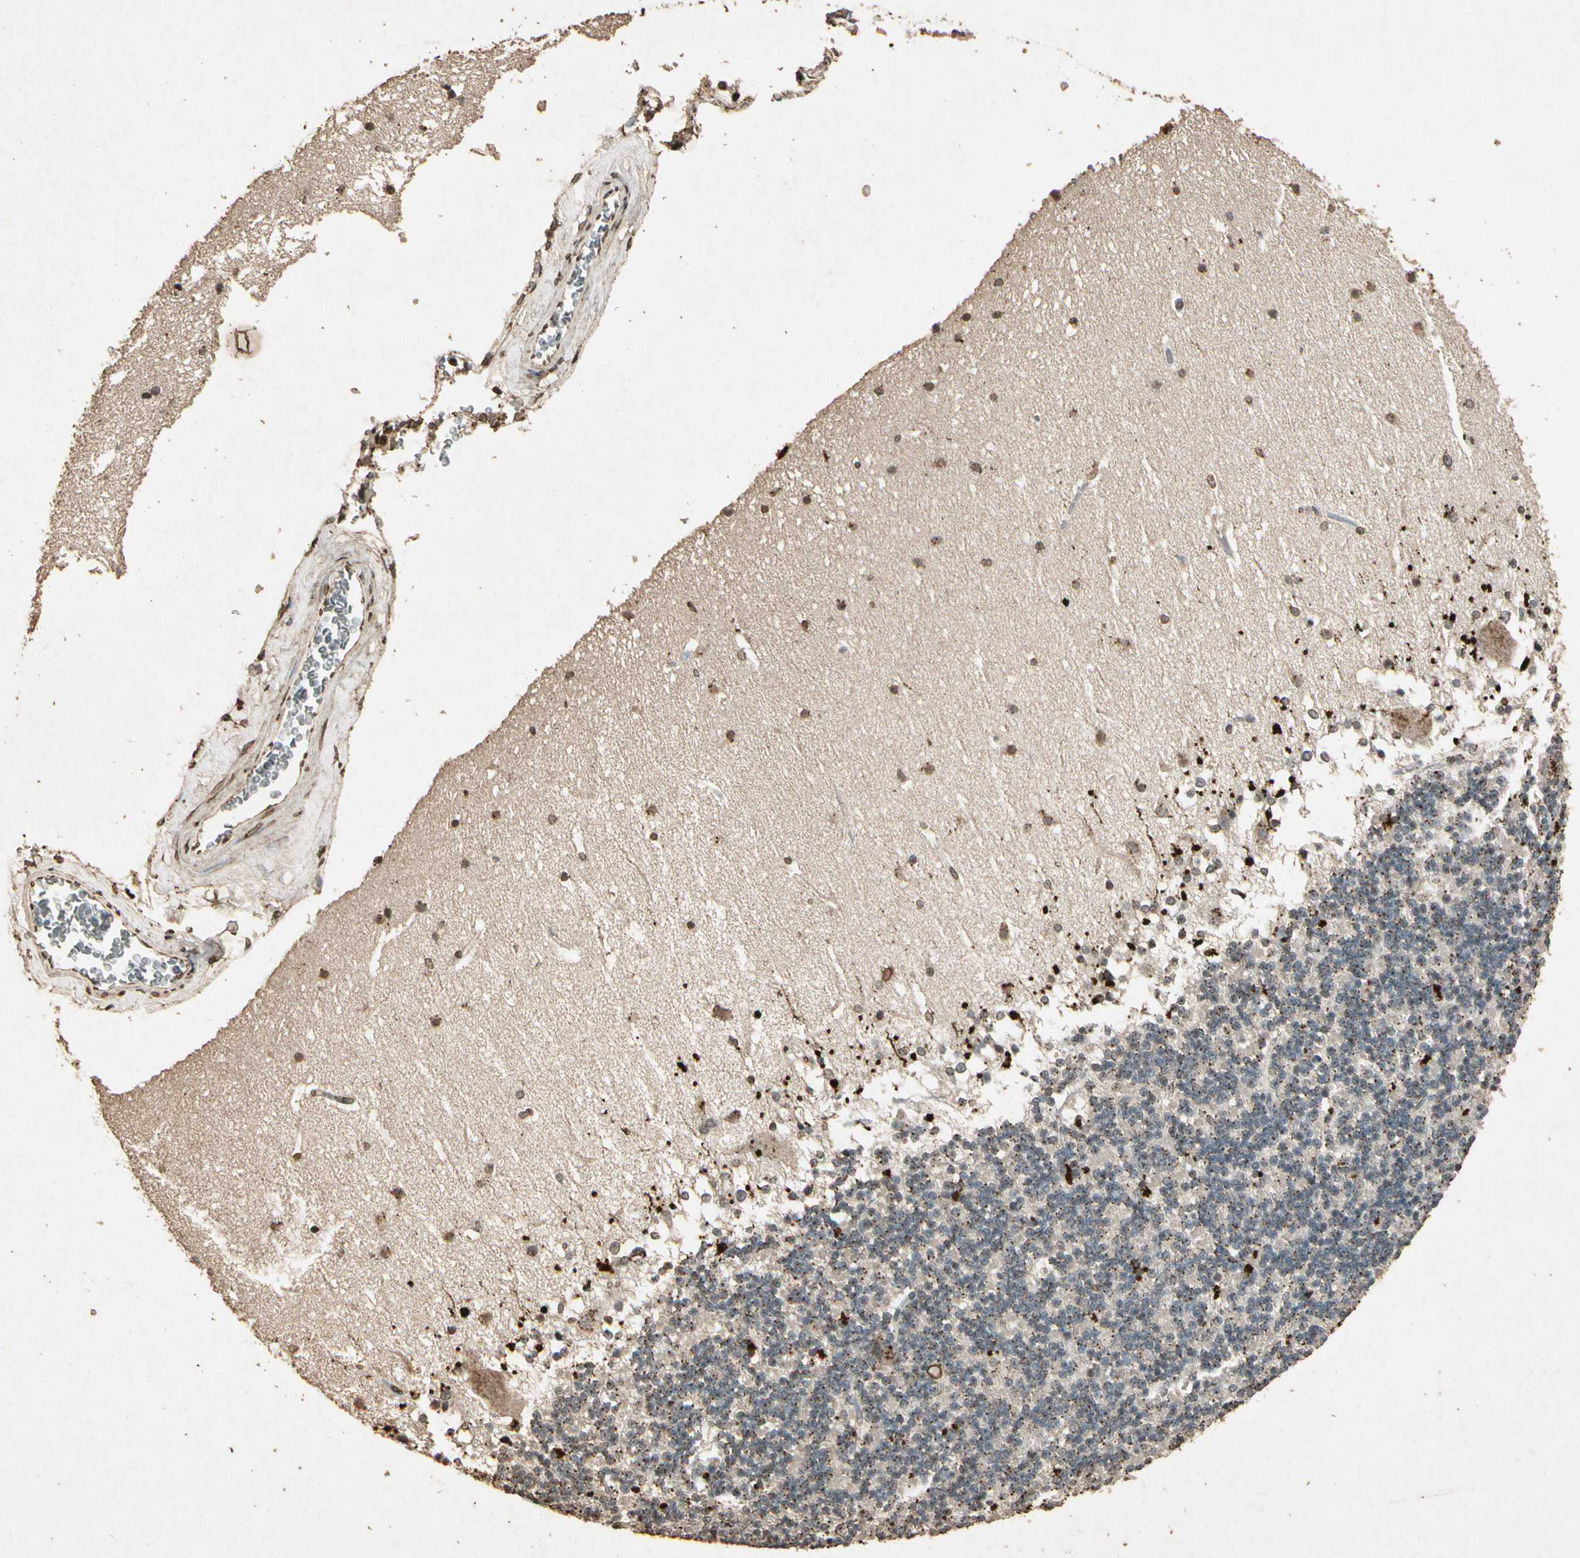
{"staining": {"intensity": "moderate", "quantity": "25%-75%", "location": "cytoplasmic/membranous"}, "tissue": "cerebellum", "cell_type": "Cells in granular layer", "image_type": "normal", "snomed": [{"axis": "morphology", "description": "Normal tissue, NOS"}, {"axis": "topography", "description": "Cerebellum"}], "caption": "Immunohistochemistry staining of unremarkable cerebellum, which exhibits medium levels of moderate cytoplasmic/membranous positivity in about 25%-75% of cells in granular layer indicating moderate cytoplasmic/membranous protein expression. The staining was performed using DAB (3,3'-diaminobenzidine) (brown) for protein detection and nuclei were counterstained in hematoxylin (blue).", "gene": "GC", "patient": {"sex": "female", "age": 19}}